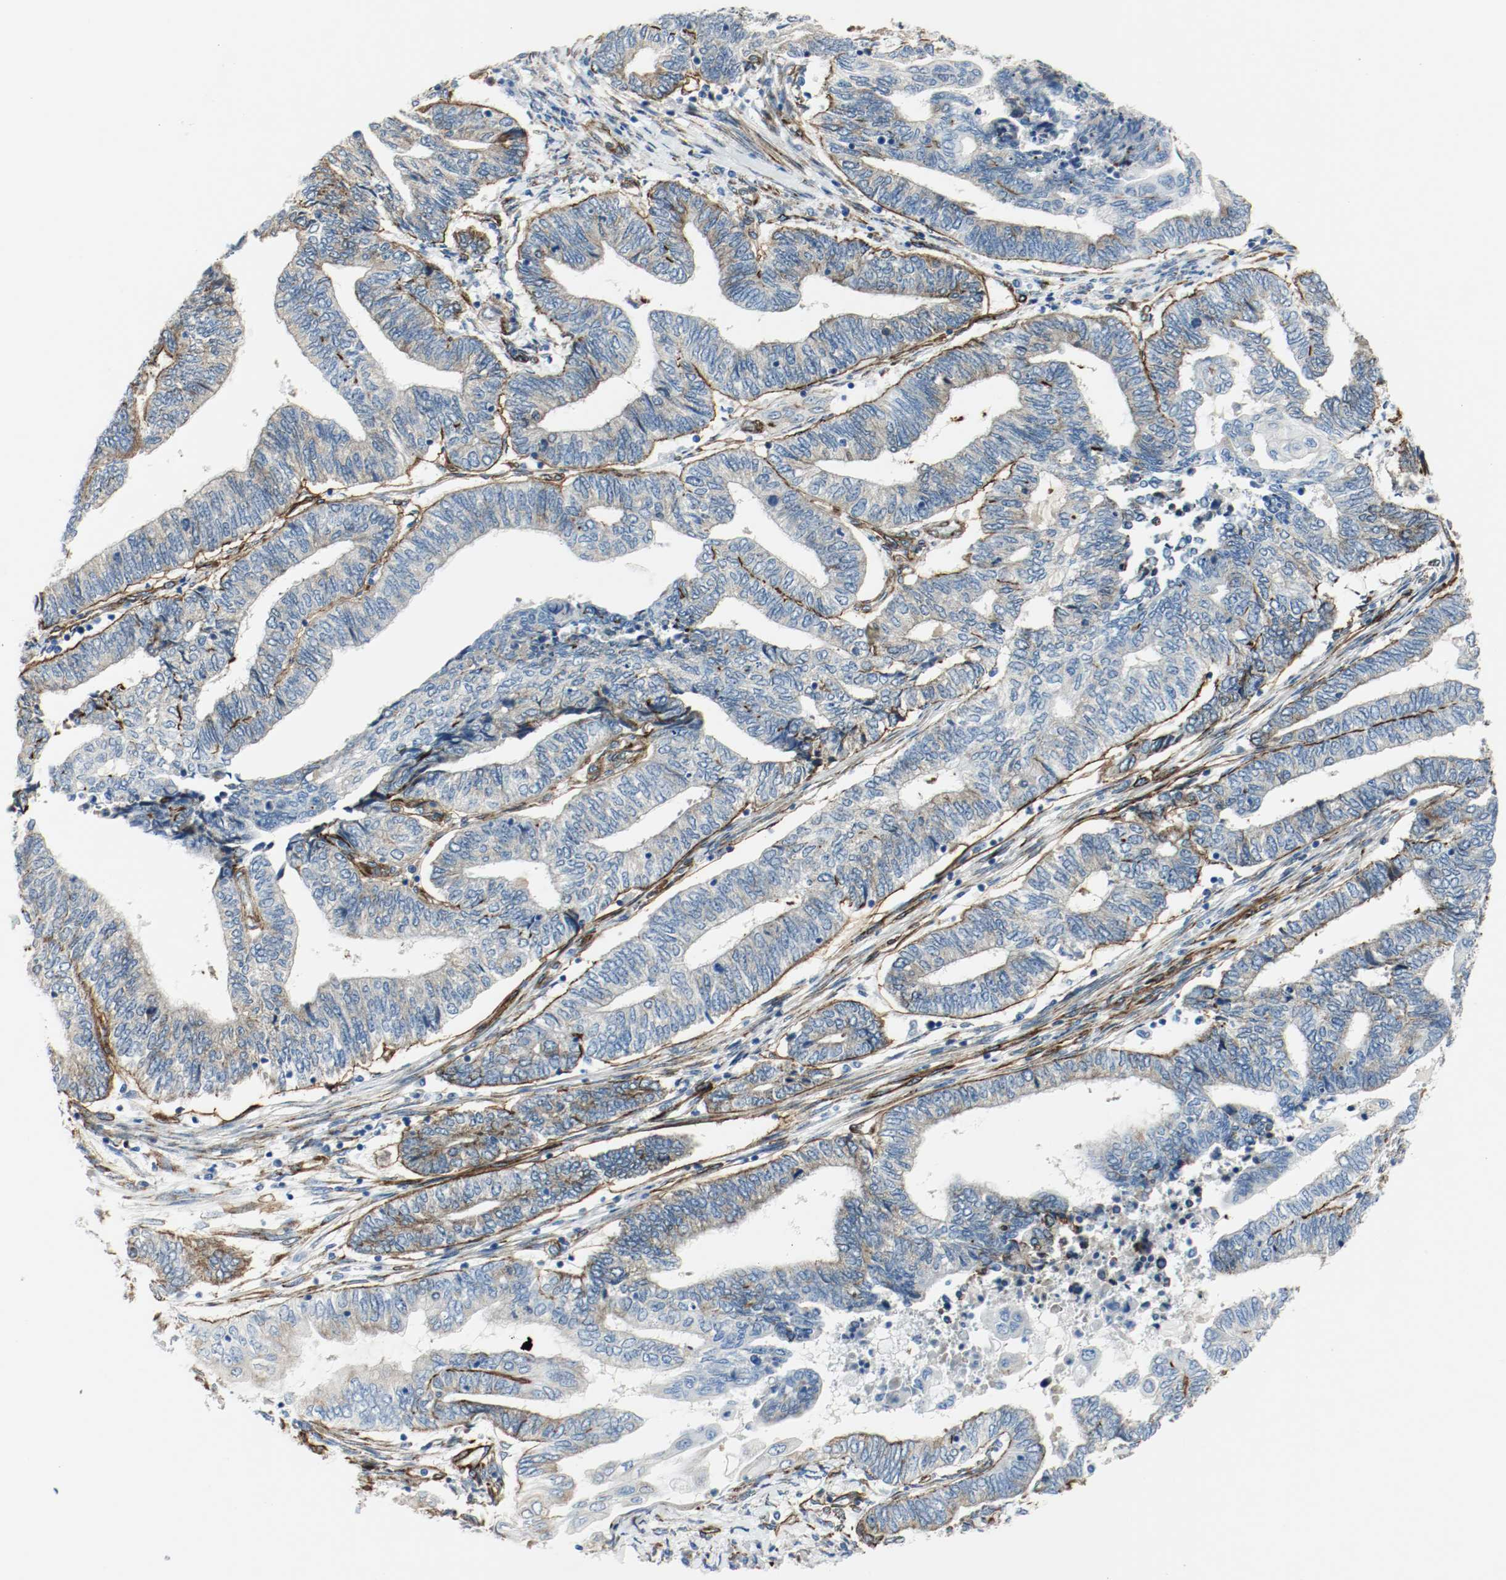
{"staining": {"intensity": "negative", "quantity": "none", "location": "none"}, "tissue": "endometrial cancer", "cell_type": "Tumor cells", "image_type": "cancer", "snomed": [{"axis": "morphology", "description": "Adenocarcinoma, NOS"}, {"axis": "topography", "description": "Uterus"}, {"axis": "topography", "description": "Endometrium"}], "caption": "Tumor cells show no significant protein expression in endometrial cancer (adenocarcinoma).", "gene": "LAMB1", "patient": {"sex": "female", "age": 70}}